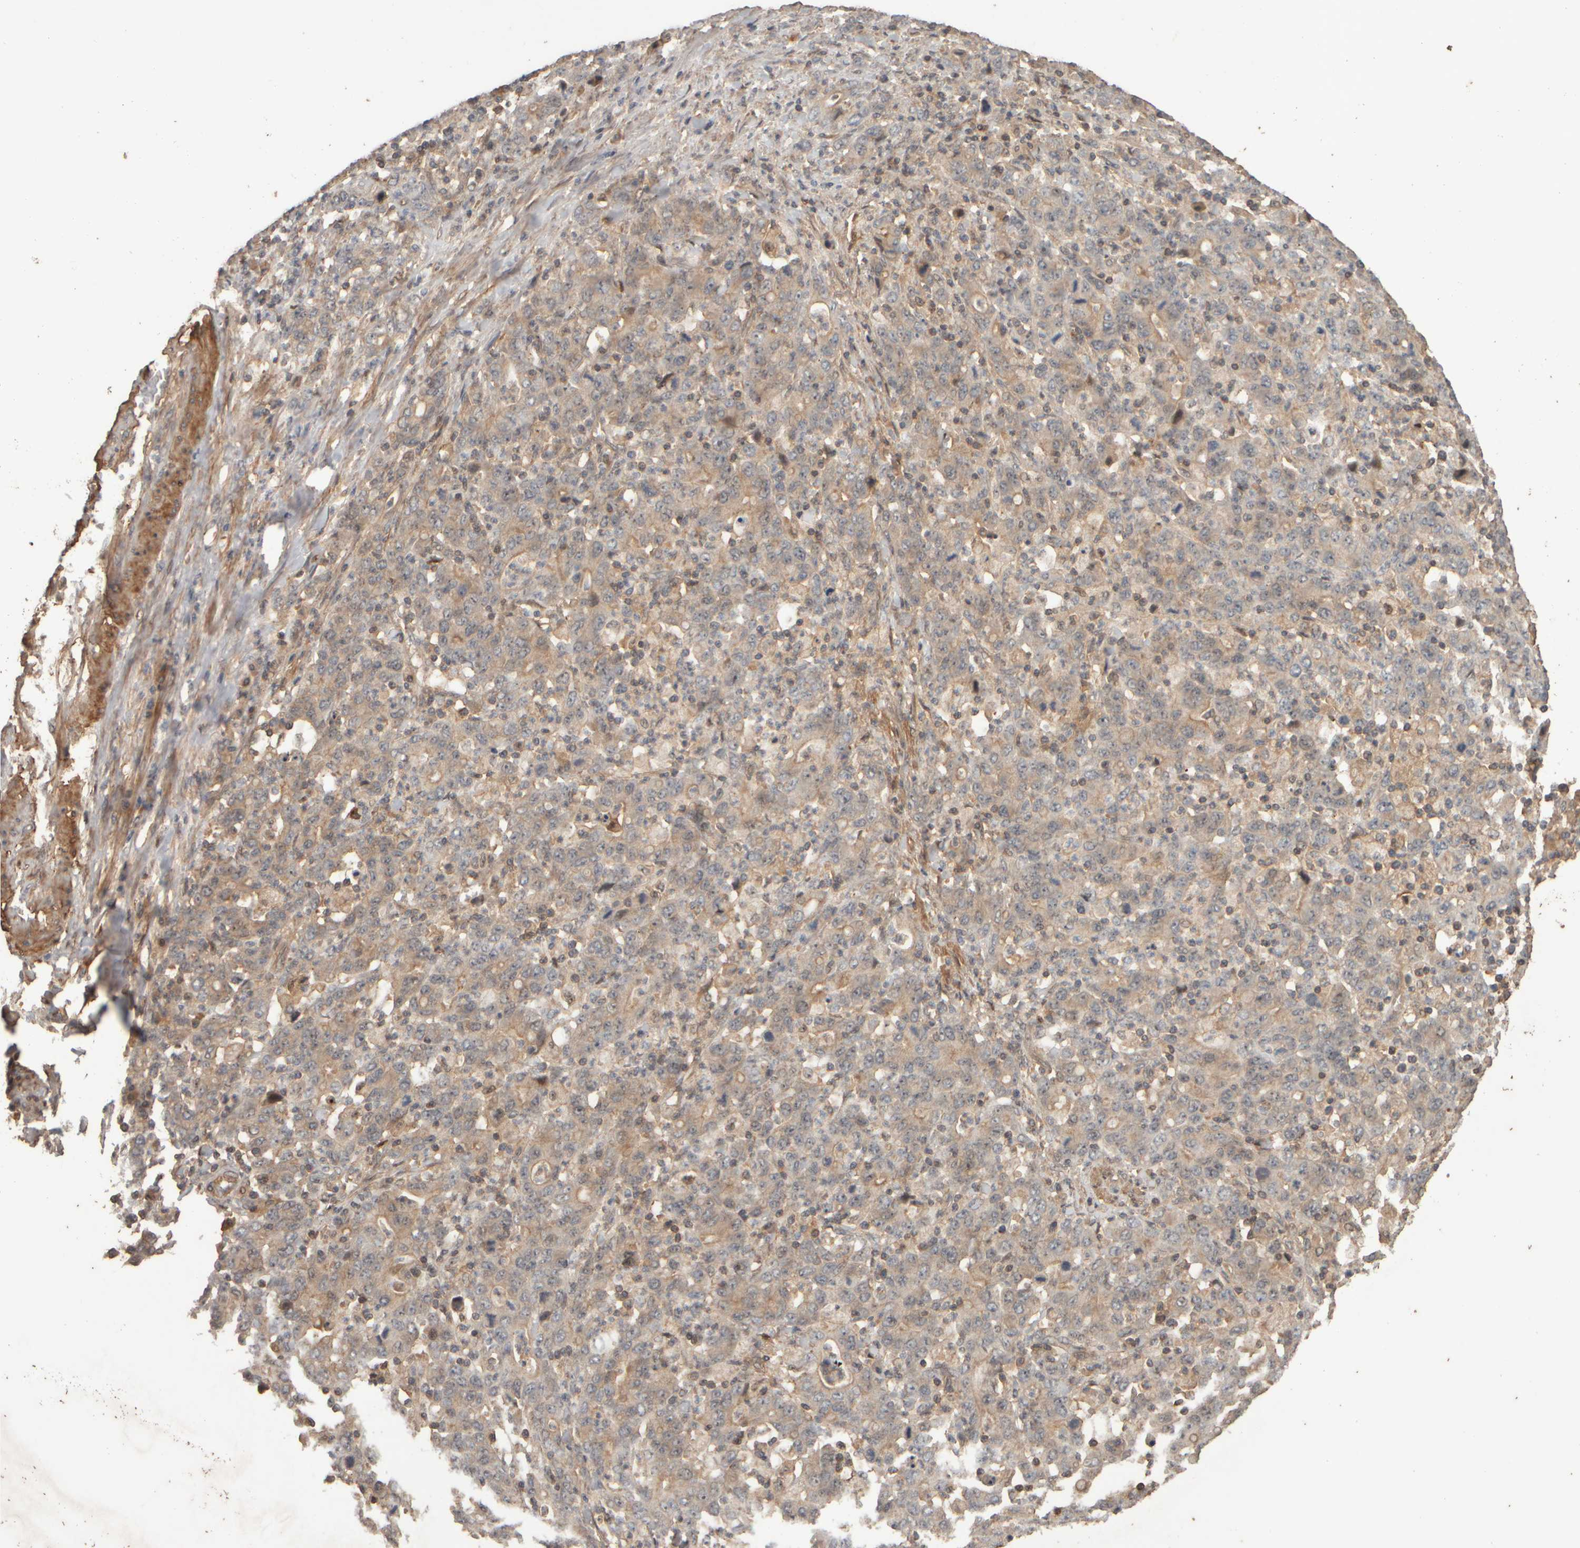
{"staining": {"intensity": "weak", "quantity": ">75%", "location": "cytoplasmic/membranous"}, "tissue": "stomach cancer", "cell_type": "Tumor cells", "image_type": "cancer", "snomed": [{"axis": "morphology", "description": "Adenocarcinoma, NOS"}, {"axis": "topography", "description": "Stomach, upper"}], "caption": "Immunohistochemistry (IHC) staining of stomach cancer, which exhibits low levels of weak cytoplasmic/membranous staining in approximately >75% of tumor cells indicating weak cytoplasmic/membranous protein positivity. The staining was performed using DAB (brown) for protein detection and nuclei were counterstained in hematoxylin (blue).", "gene": "SPHK1", "patient": {"sex": "male", "age": 69}}